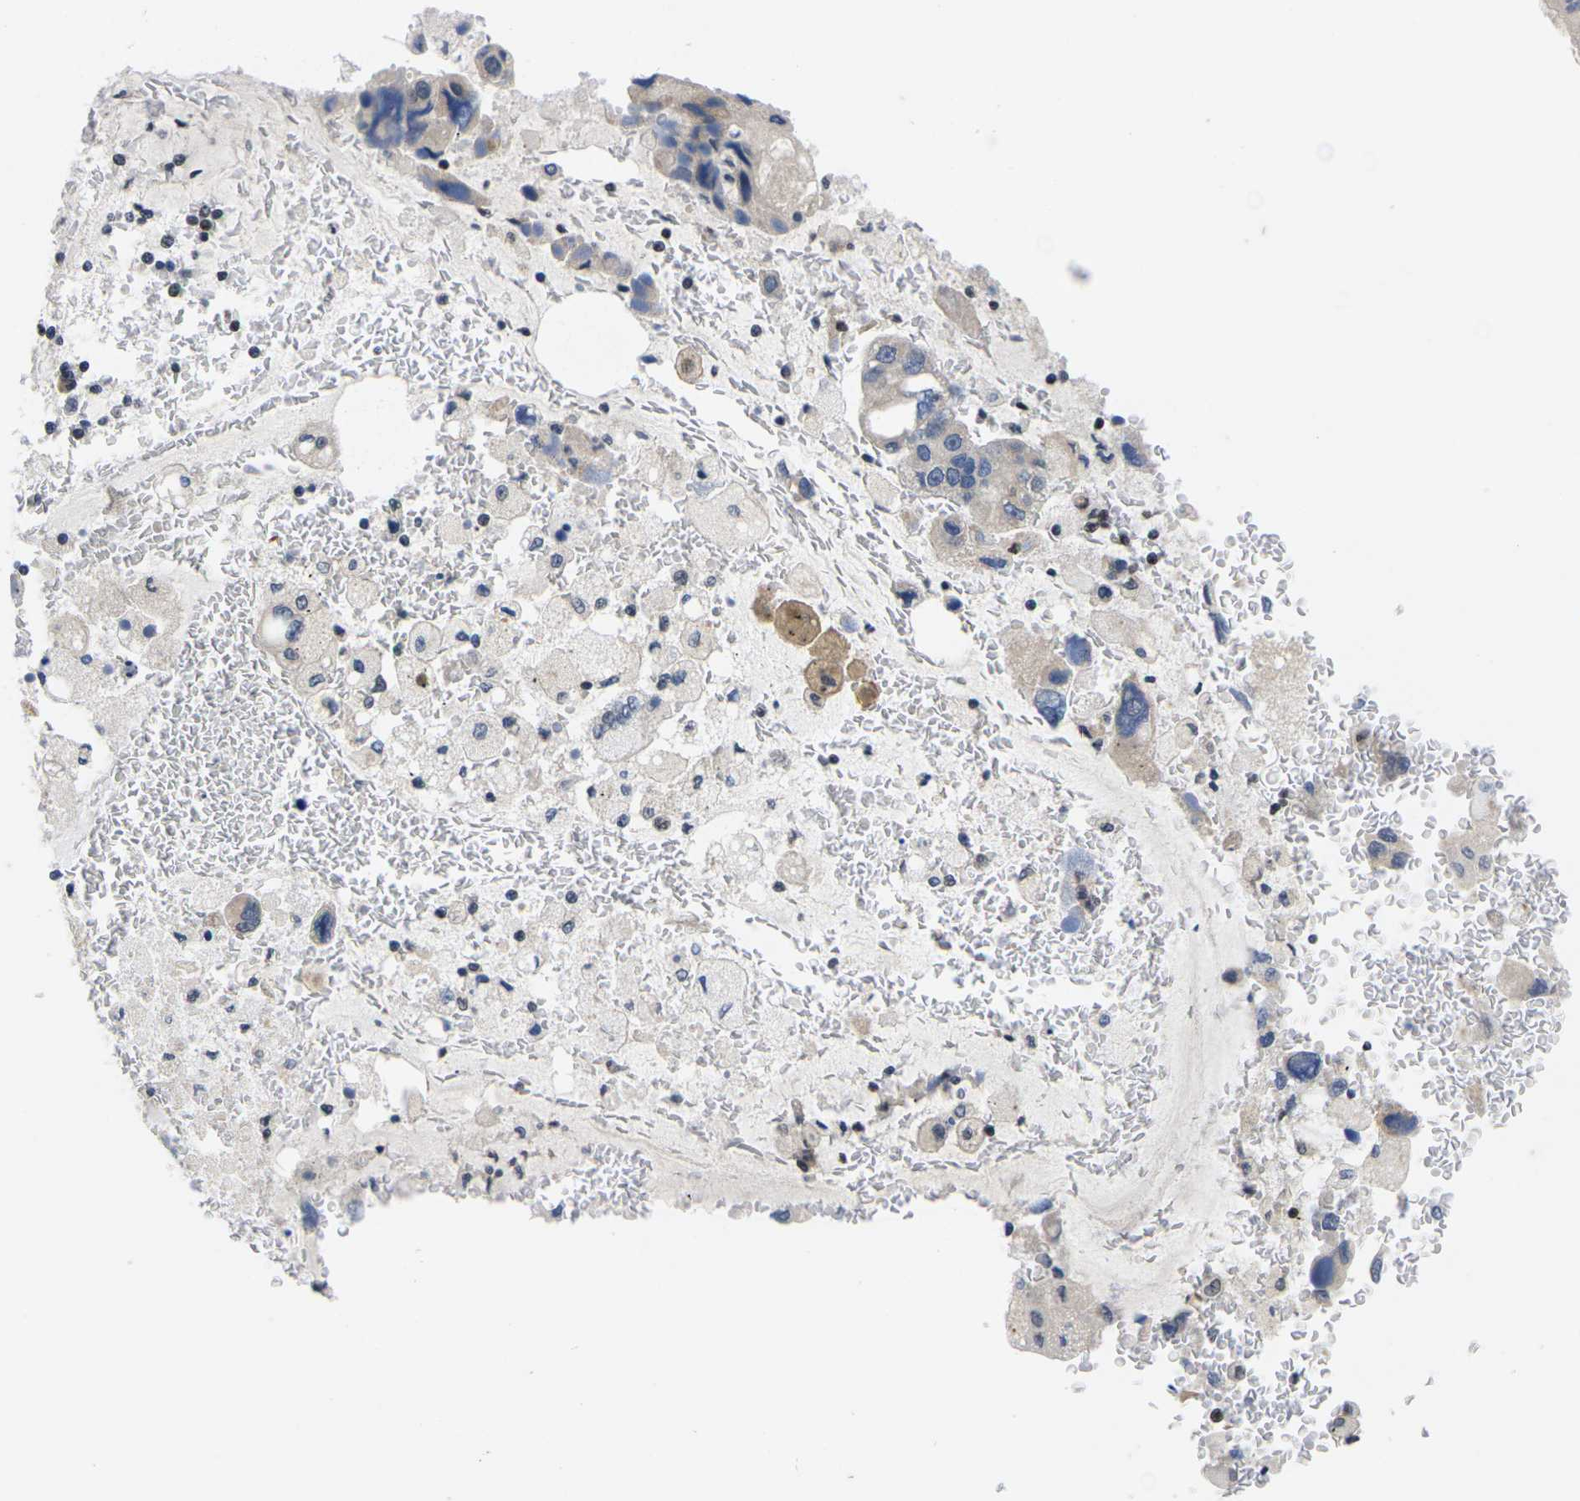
{"staining": {"intensity": "weak", "quantity": "<25%", "location": "cytoplasmic/membranous"}, "tissue": "bronchus", "cell_type": "Respiratory epithelial cells", "image_type": "normal", "snomed": [{"axis": "morphology", "description": "Normal tissue, NOS"}, {"axis": "morphology", "description": "Adenocarcinoma, NOS"}, {"axis": "morphology", "description": "Adenocarcinoma, metastatic, NOS"}, {"axis": "topography", "description": "Lymph node"}, {"axis": "topography", "description": "Bronchus"}, {"axis": "topography", "description": "Lung"}], "caption": "A micrograph of human bronchus is negative for staining in respiratory epithelial cells. (Immunohistochemistry (ihc), brightfield microscopy, high magnification).", "gene": "IKZF1", "patient": {"sex": "female", "age": 54}}